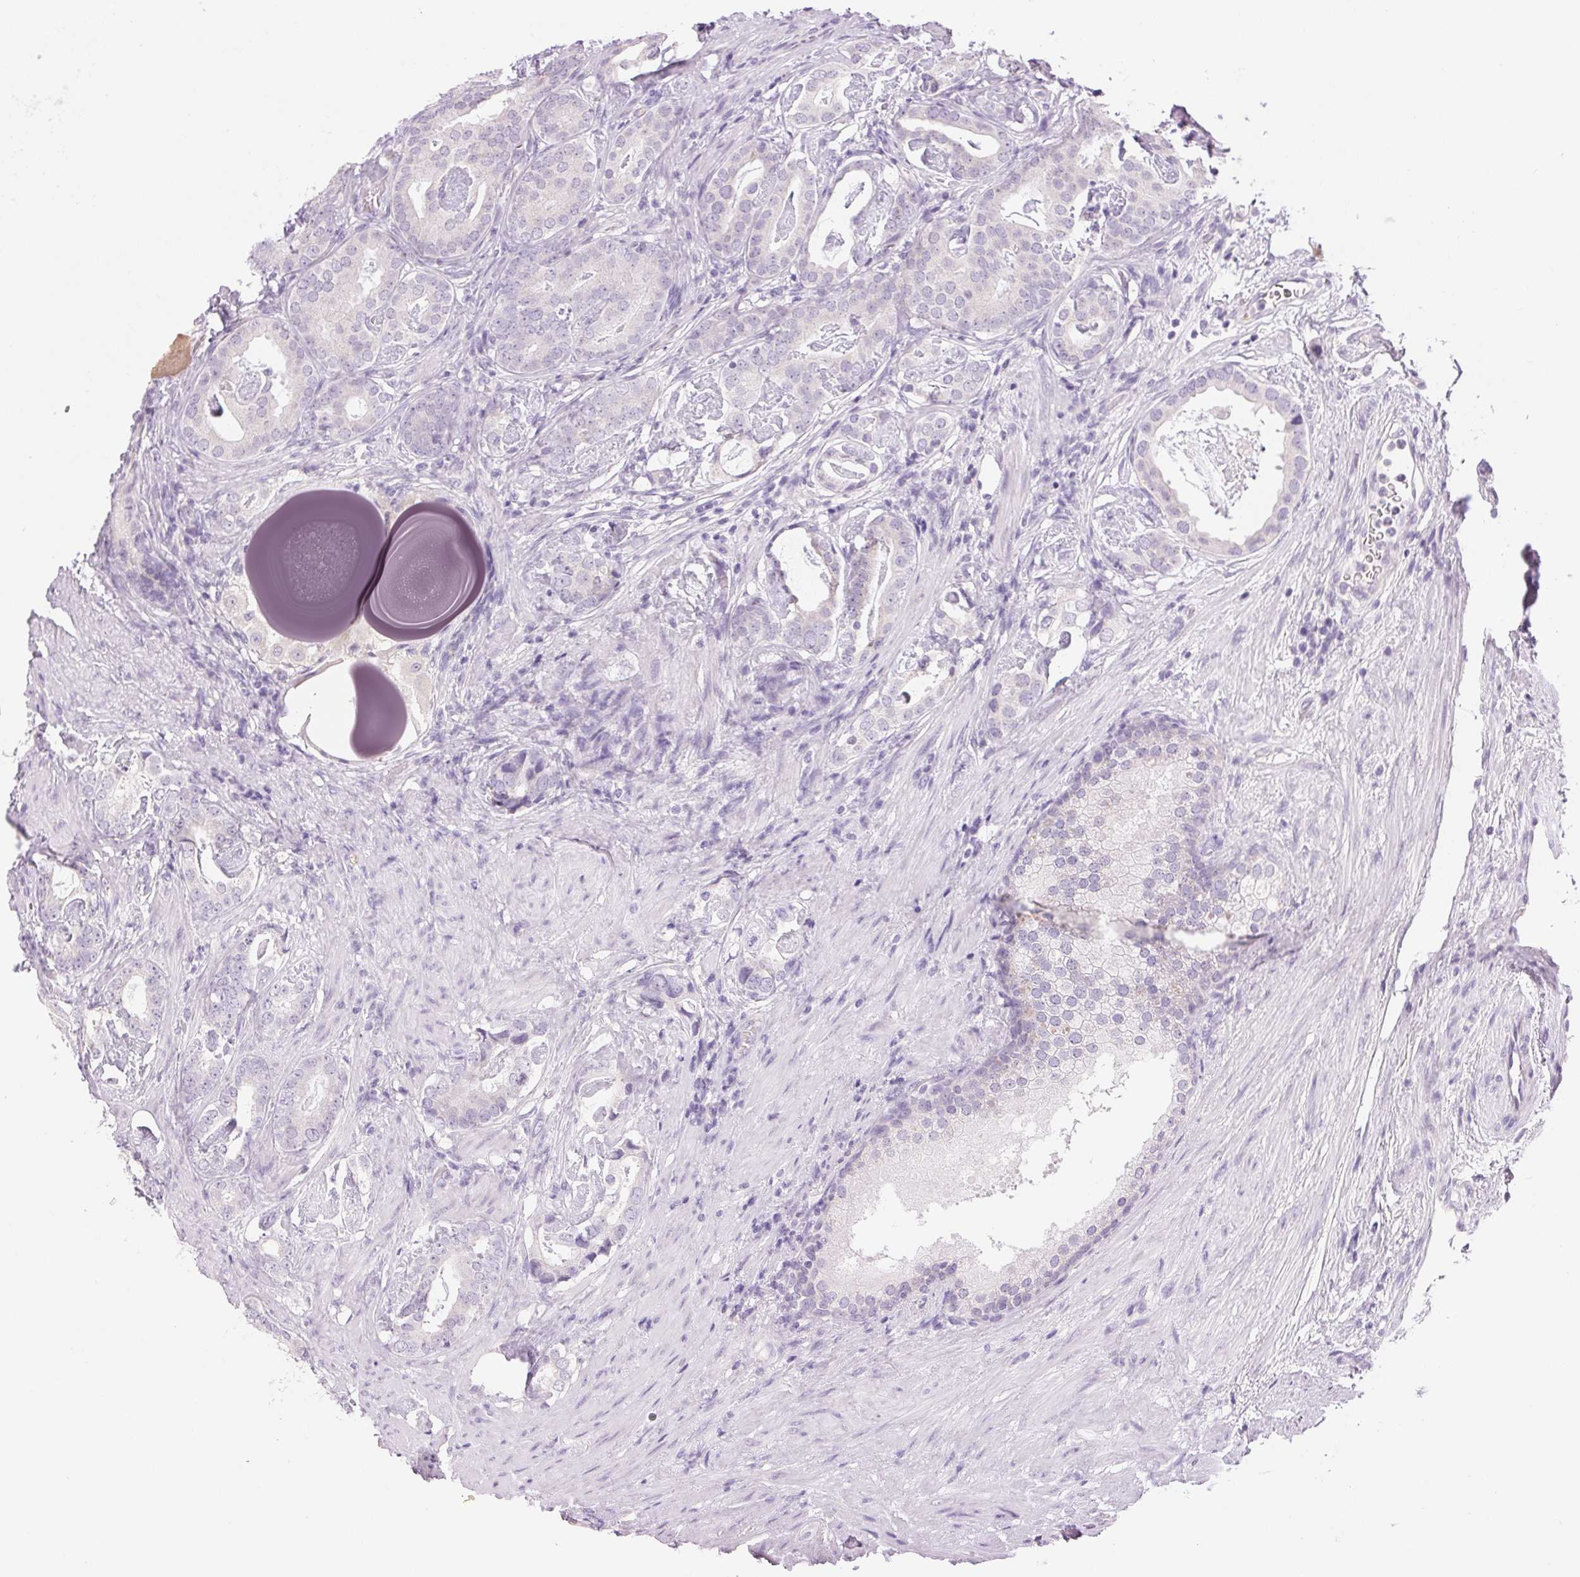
{"staining": {"intensity": "negative", "quantity": "none", "location": "none"}, "tissue": "prostate cancer", "cell_type": "Tumor cells", "image_type": "cancer", "snomed": [{"axis": "morphology", "description": "Adenocarcinoma, Low grade"}, {"axis": "topography", "description": "Prostate and seminal vesicle, NOS"}], "caption": "Human prostate cancer stained for a protein using immunohistochemistry displays no staining in tumor cells.", "gene": "HSD17B2", "patient": {"sex": "male", "age": 71}}